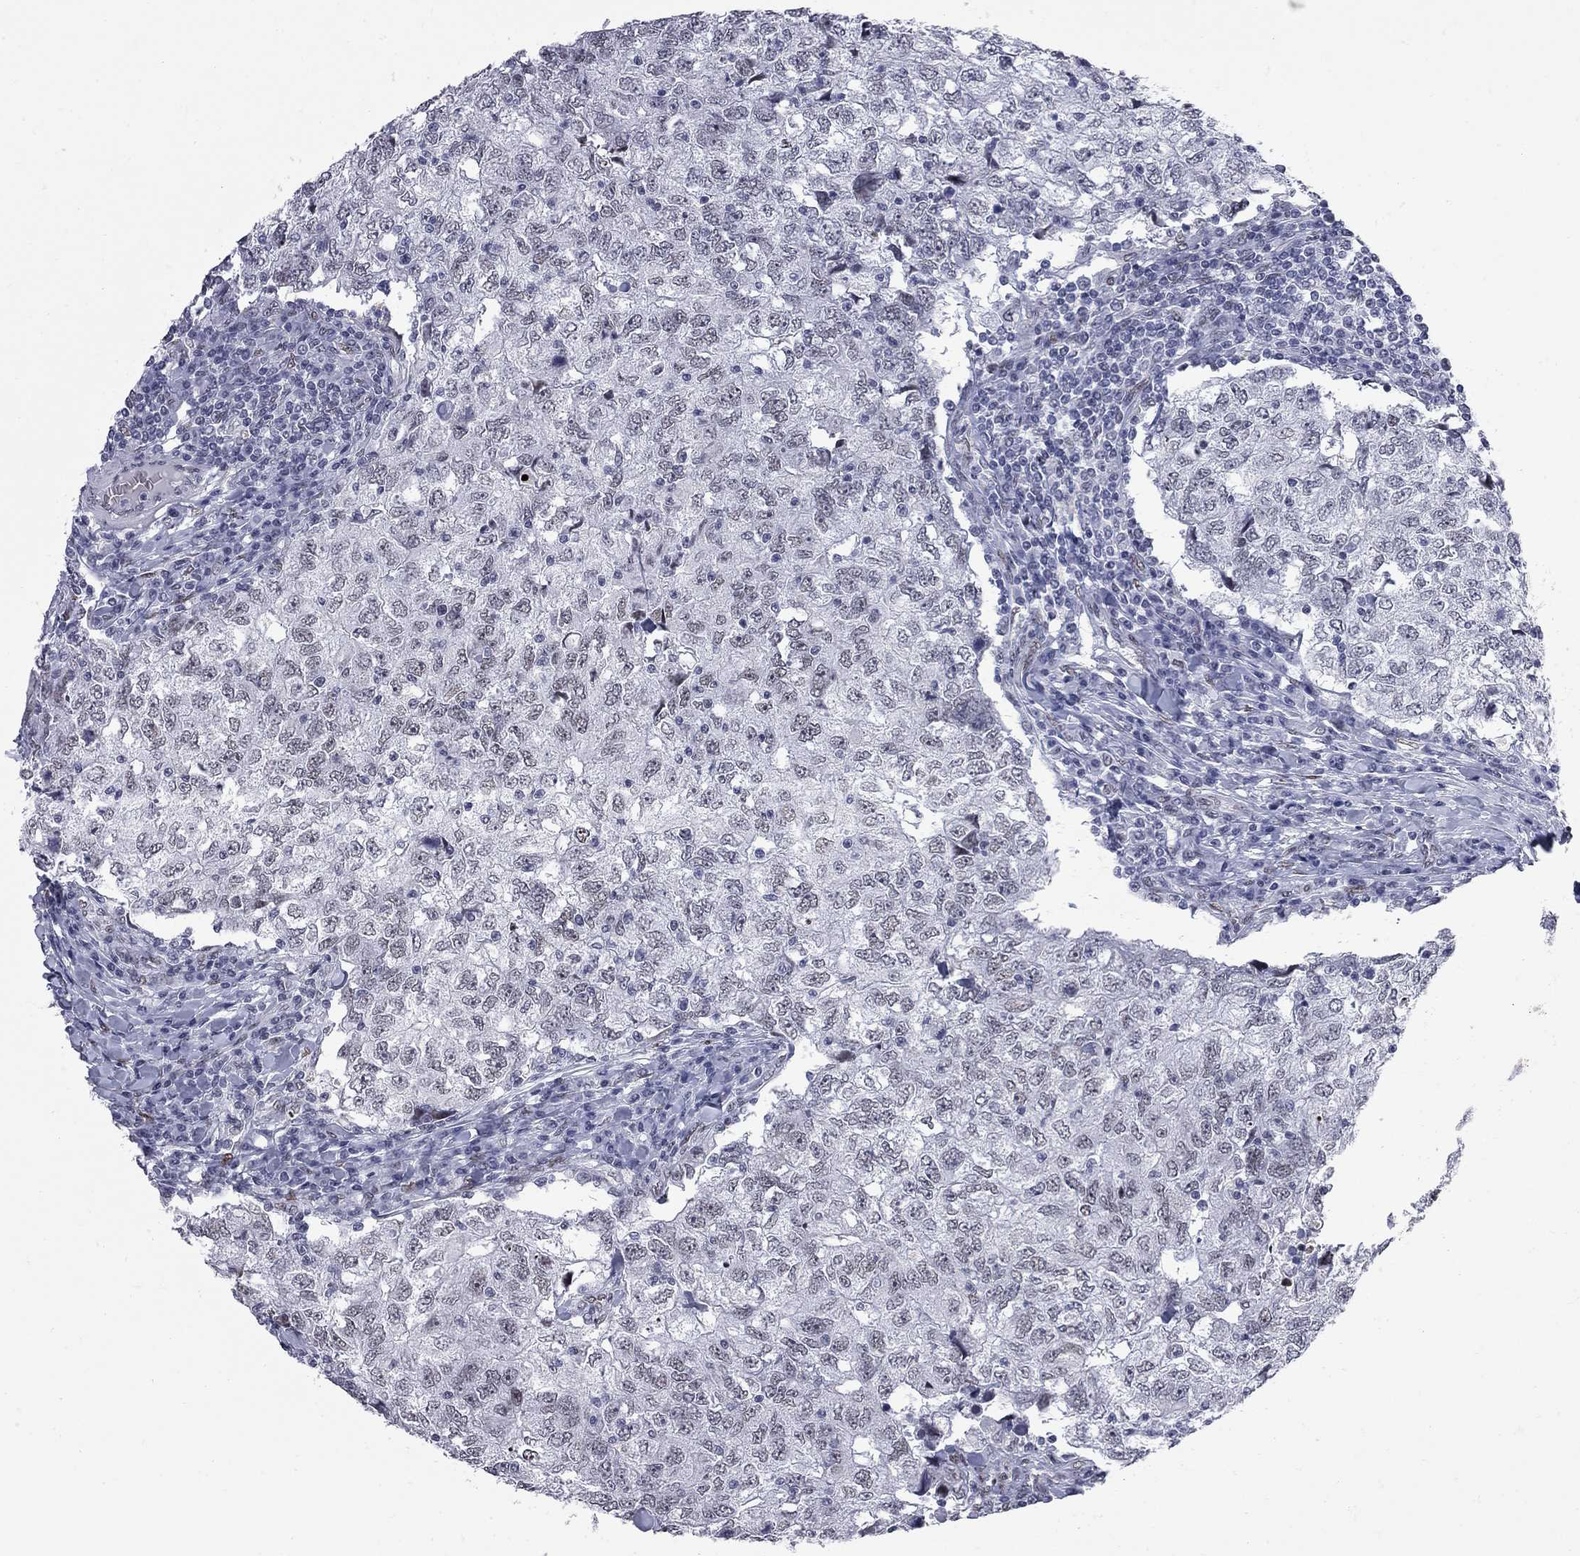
{"staining": {"intensity": "weak", "quantity": "<25%", "location": "nuclear"}, "tissue": "breast cancer", "cell_type": "Tumor cells", "image_type": "cancer", "snomed": [{"axis": "morphology", "description": "Duct carcinoma"}, {"axis": "topography", "description": "Breast"}], "caption": "Photomicrograph shows no significant protein positivity in tumor cells of breast cancer.", "gene": "ZBTB47", "patient": {"sex": "female", "age": 30}}